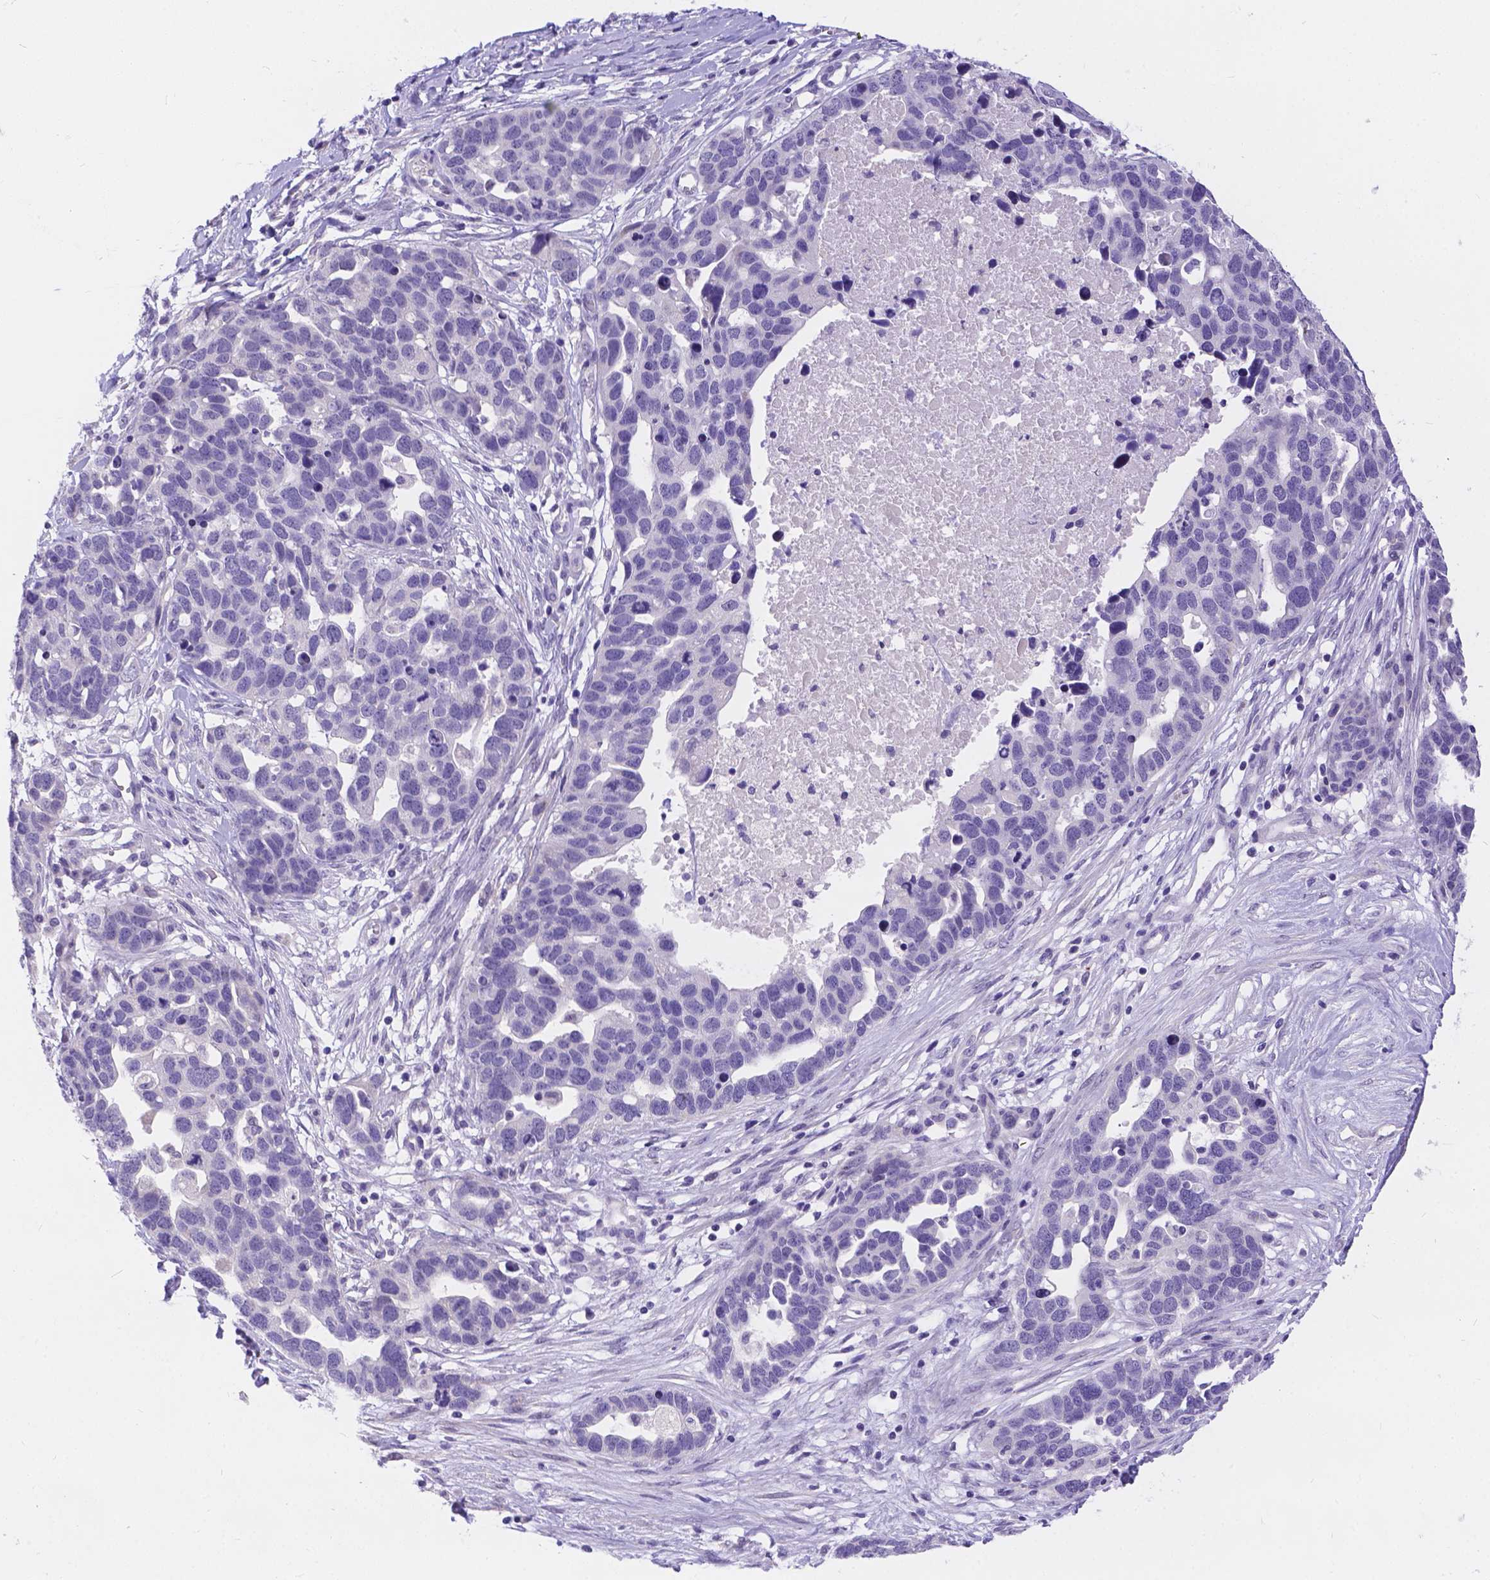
{"staining": {"intensity": "negative", "quantity": "none", "location": "none"}, "tissue": "ovarian cancer", "cell_type": "Tumor cells", "image_type": "cancer", "snomed": [{"axis": "morphology", "description": "Cystadenocarcinoma, serous, NOS"}, {"axis": "topography", "description": "Ovary"}], "caption": "IHC micrograph of neoplastic tissue: human ovarian cancer stained with DAB (3,3'-diaminobenzidine) reveals no significant protein positivity in tumor cells. The staining is performed using DAB brown chromogen with nuclei counter-stained in using hematoxylin.", "gene": "DLEC1", "patient": {"sex": "female", "age": 54}}